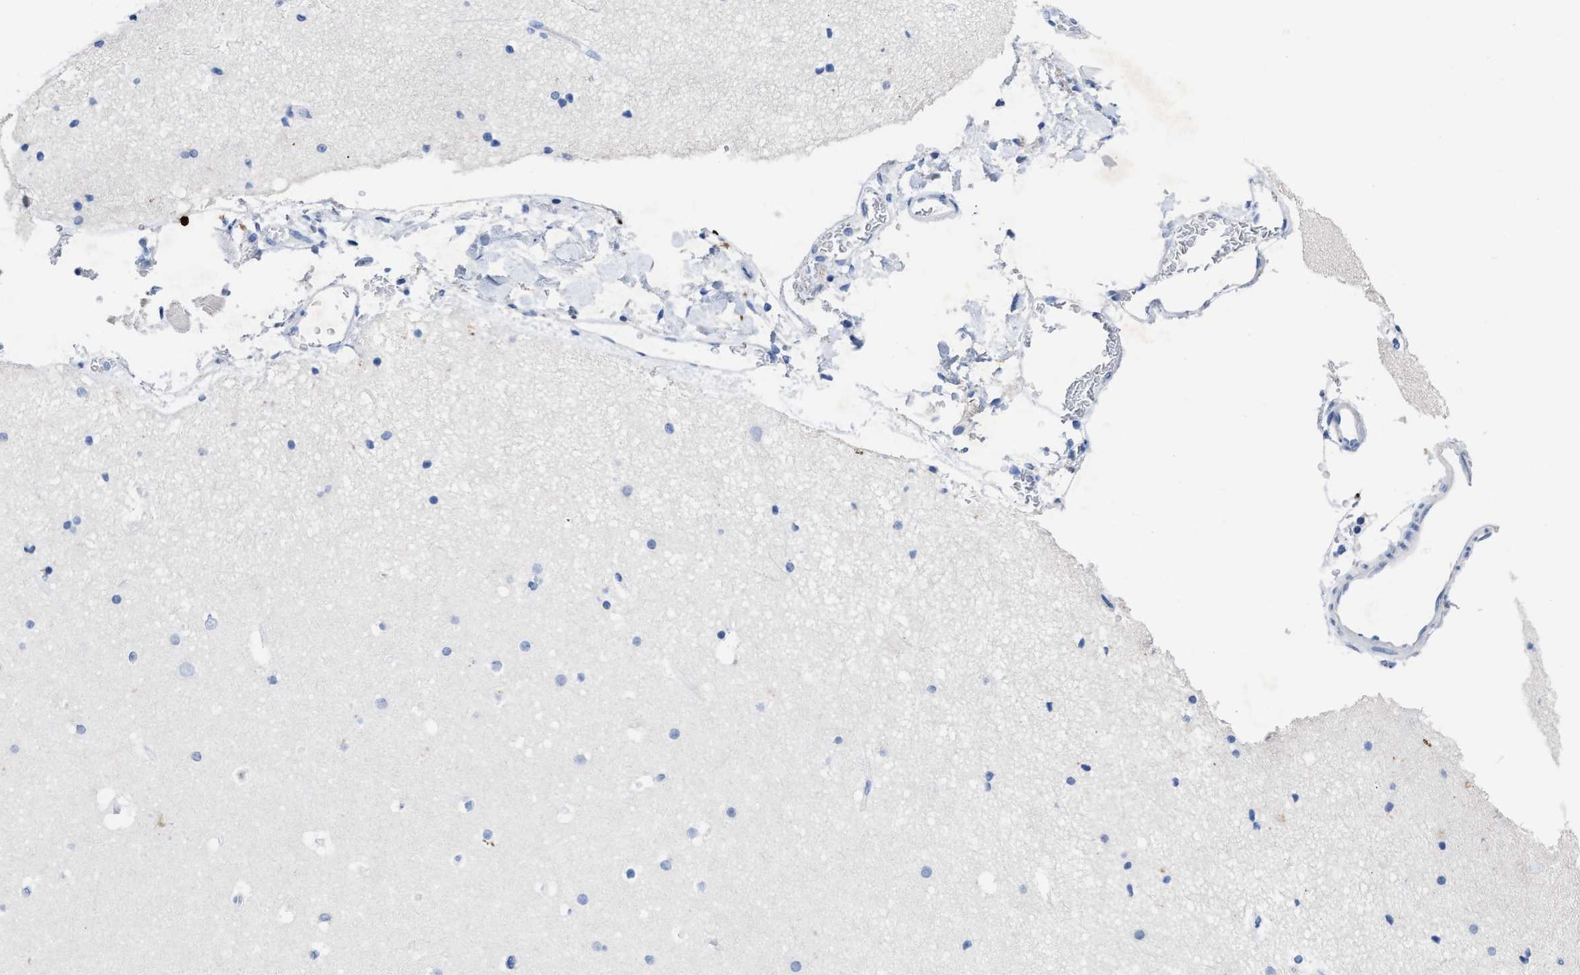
{"staining": {"intensity": "negative", "quantity": "none", "location": "none"}, "tissue": "cerebral cortex", "cell_type": "Endothelial cells", "image_type": "normal", "snomed": [{"axis": "morphology", "description": "Normal tissue, NOS"}, {"axis": "topography", "description": "Cerebral cortex"}], "caption": "There is no significant expression in endothelial cells of cerebral cortex. Nuclei are stained in blue.", "gene": "CEACAM5", "patient": {"sex": "male", "age": 57}}